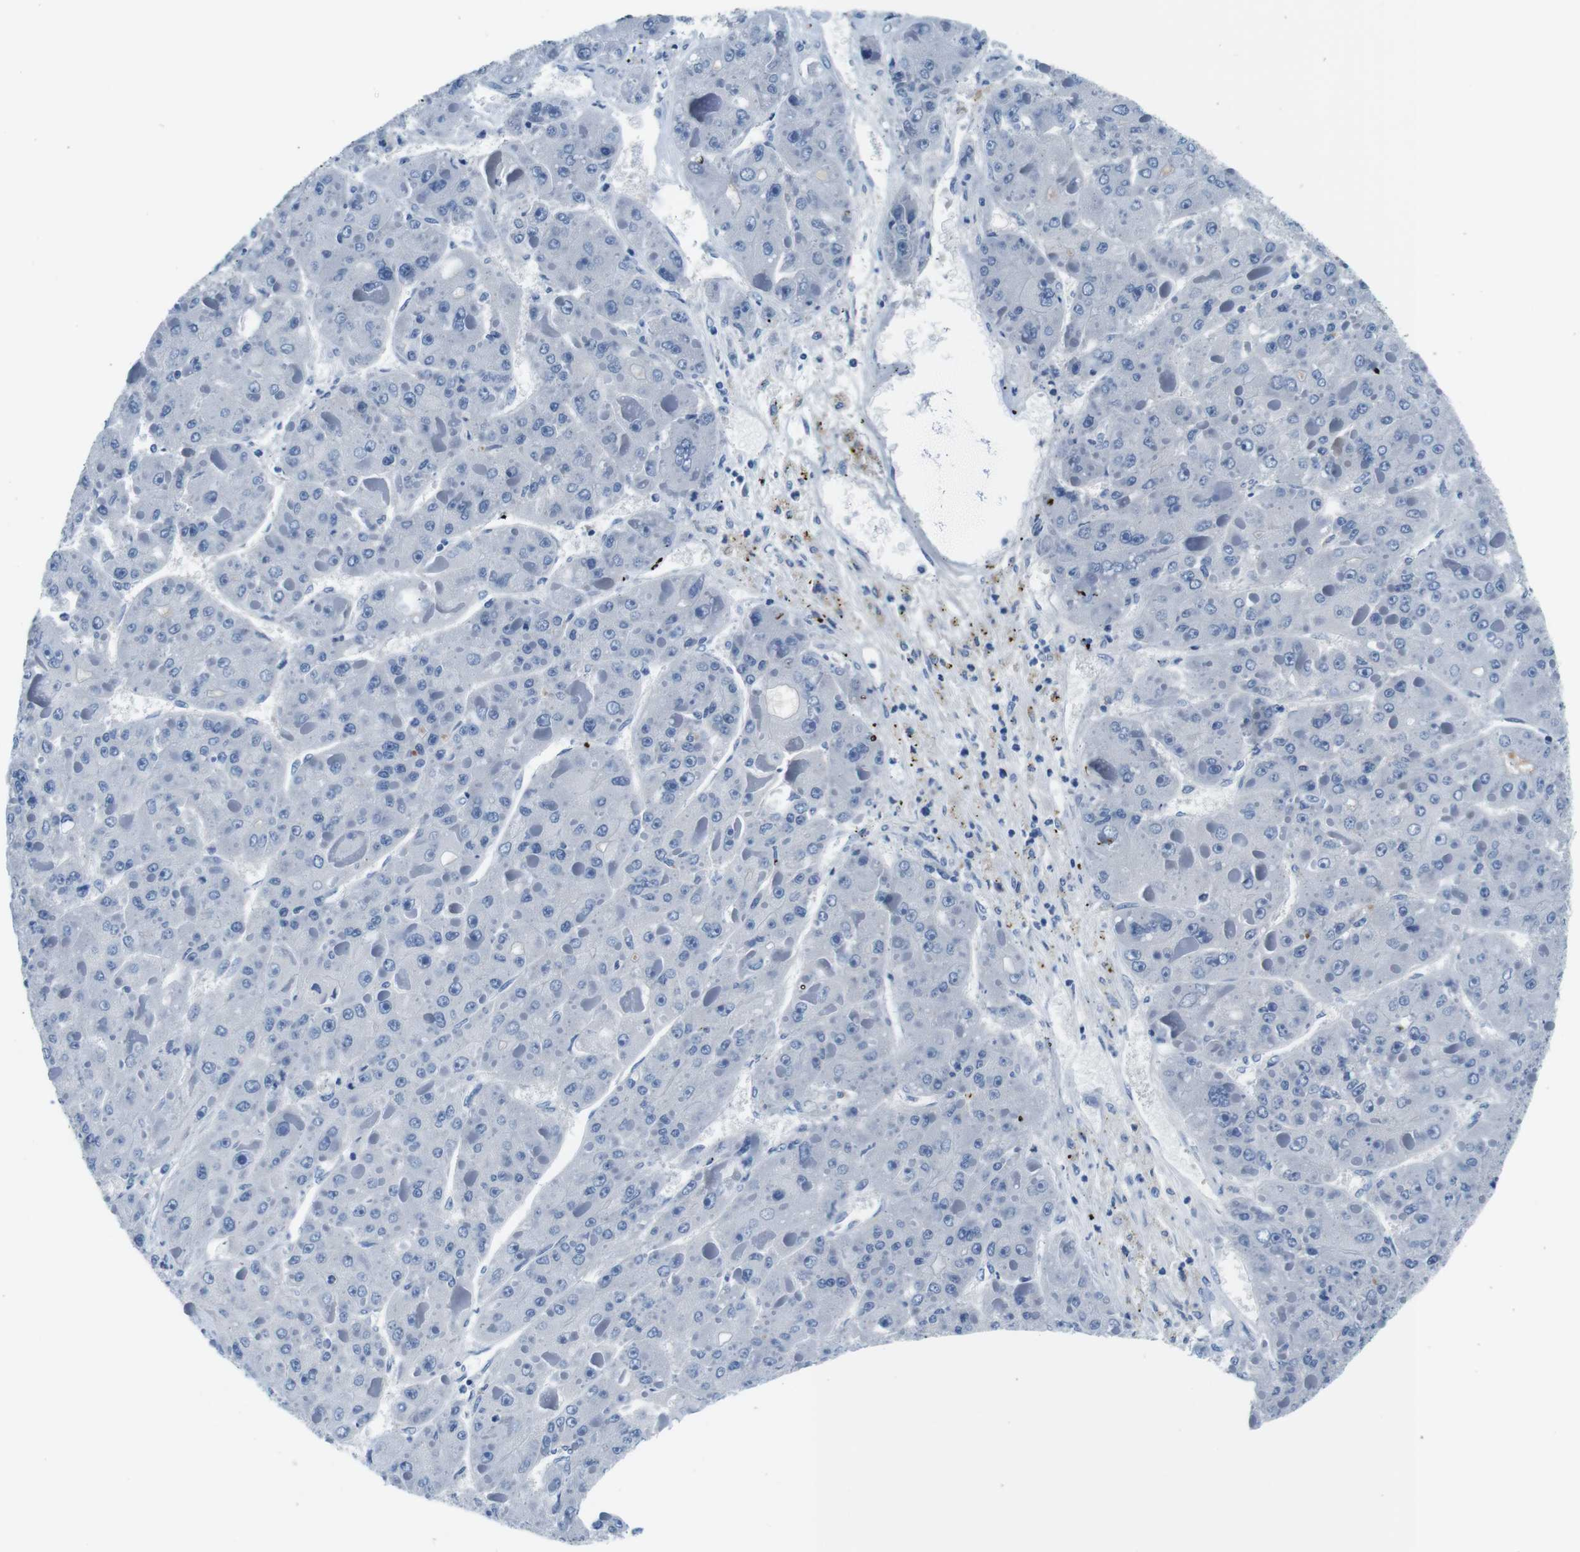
{"staining": {"intensity": "negative", "quantity": "none", "location": "none"}, "tissue": "liver cancer", "cell_type": "Tumor cells", "image_type": "cancer", "snomed": [{"axis": "morphology", "description": "Carcinoma, Hepatocellular, NOS"}, {"axis": "topography", "description": "Liver"}], "caption": "A micrograph of human liver cancer (hepatocellular carcinoma) is negative for staining in tumor cells.", "gene": "IGHD", "patient": {"sex": "female", "age": 73}}